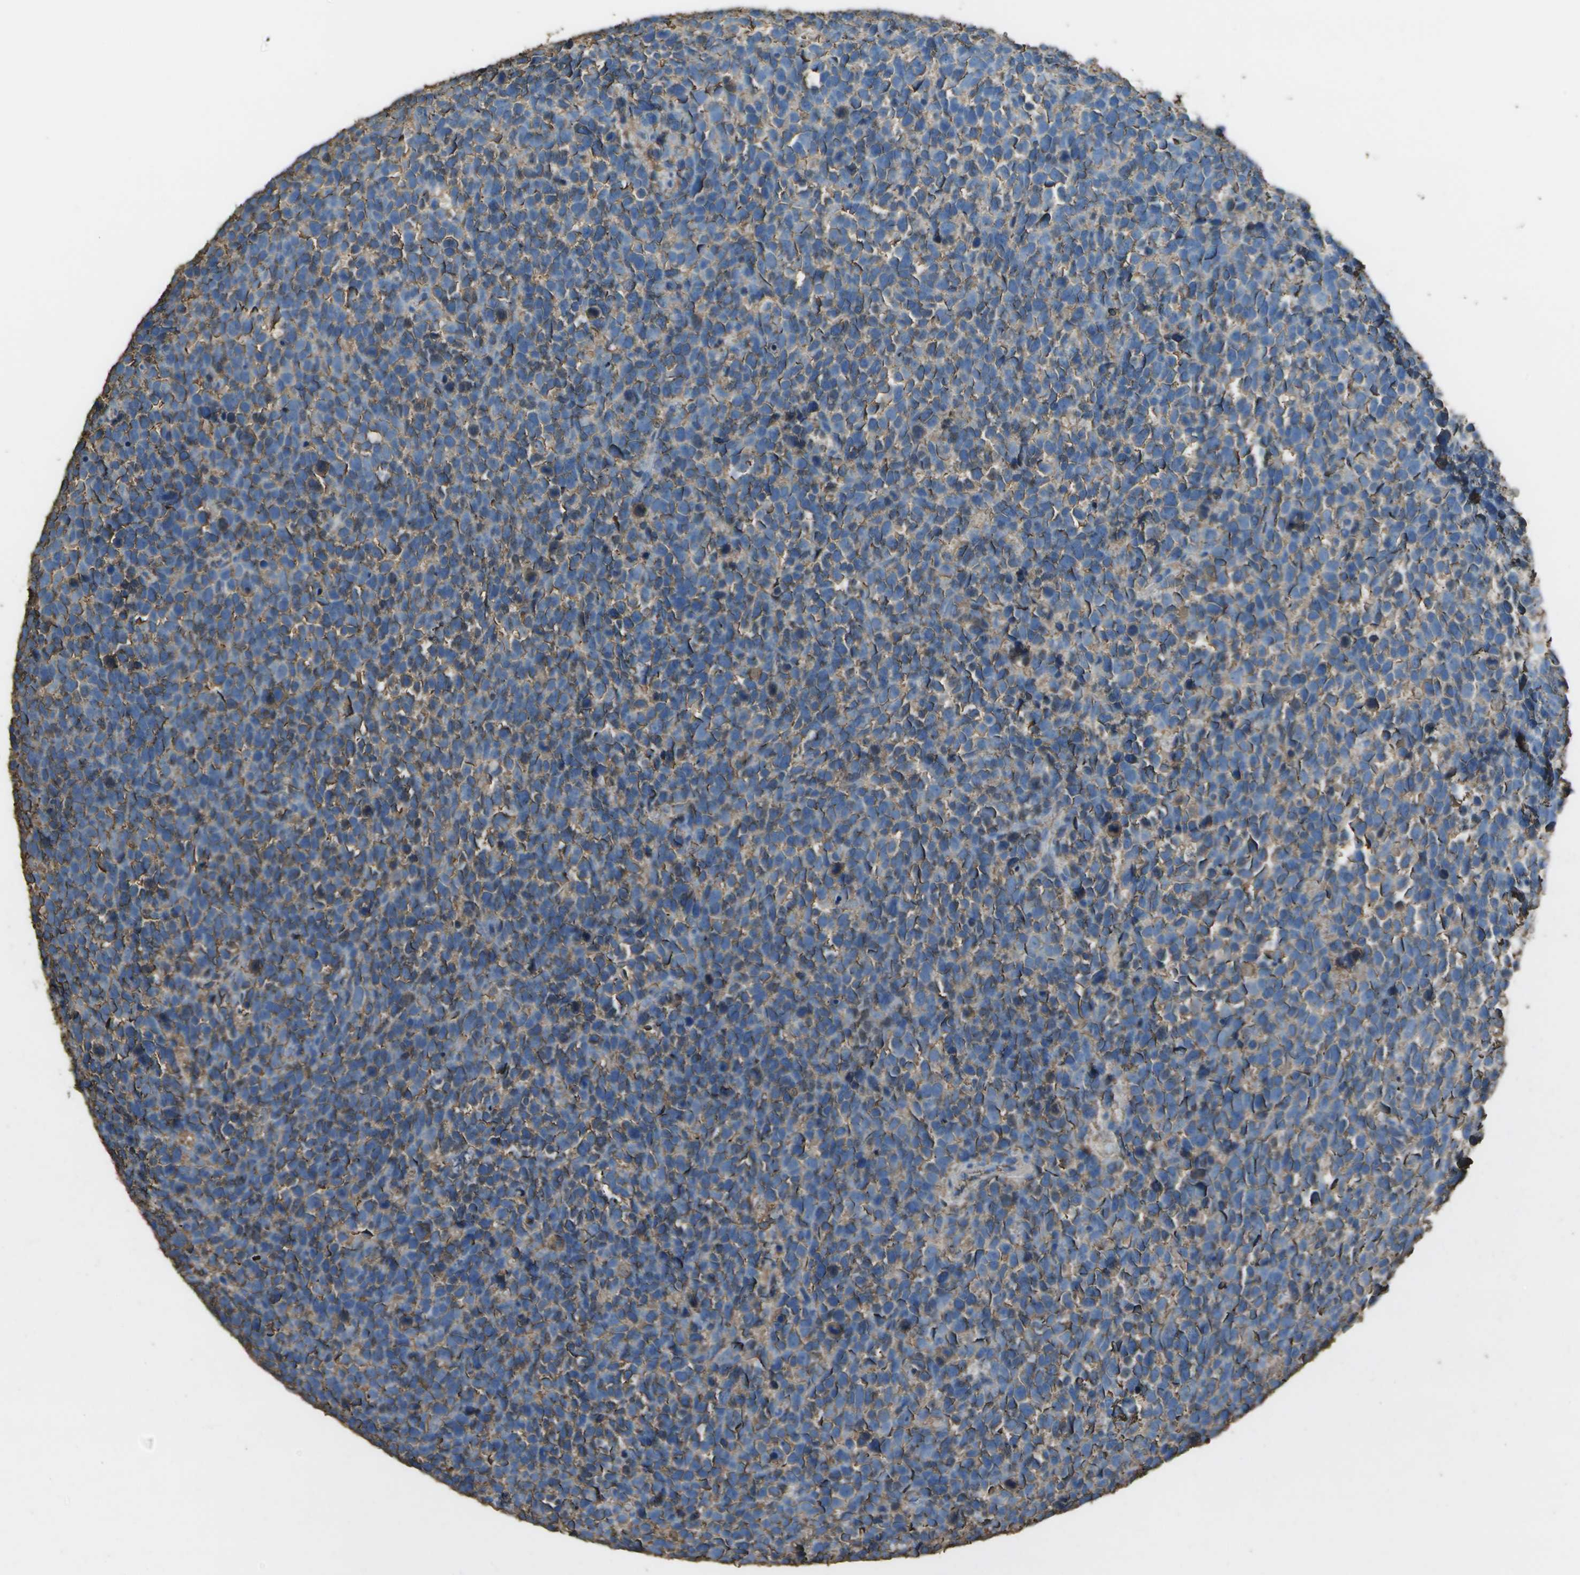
{"staining": {"intensity": "weak", "quantity": "25%-75%", "location": "cytoplasmic/membranous"}, "tissue": "urothelial cancer", "cell_type": "Tumor cells", "image_type": "cancer", "snomed": [{"axis": "morphology", "description": "Urothelial carcinoma, High grade"}, {"axis": "topography", "description": "Urinary bladder"}], "caption": "A high-resolution micrograph shows immunohistochemistry (IHC) staining of urothelial cancer, which displays weak cytoplasmic/membranous expression in approximately 25%-75% of tumor cells. (DAB IHC with brightfield microscopy, high magnification).", "gene": "CYP4F11", "patient": {"sex": "female", "age": 82}}